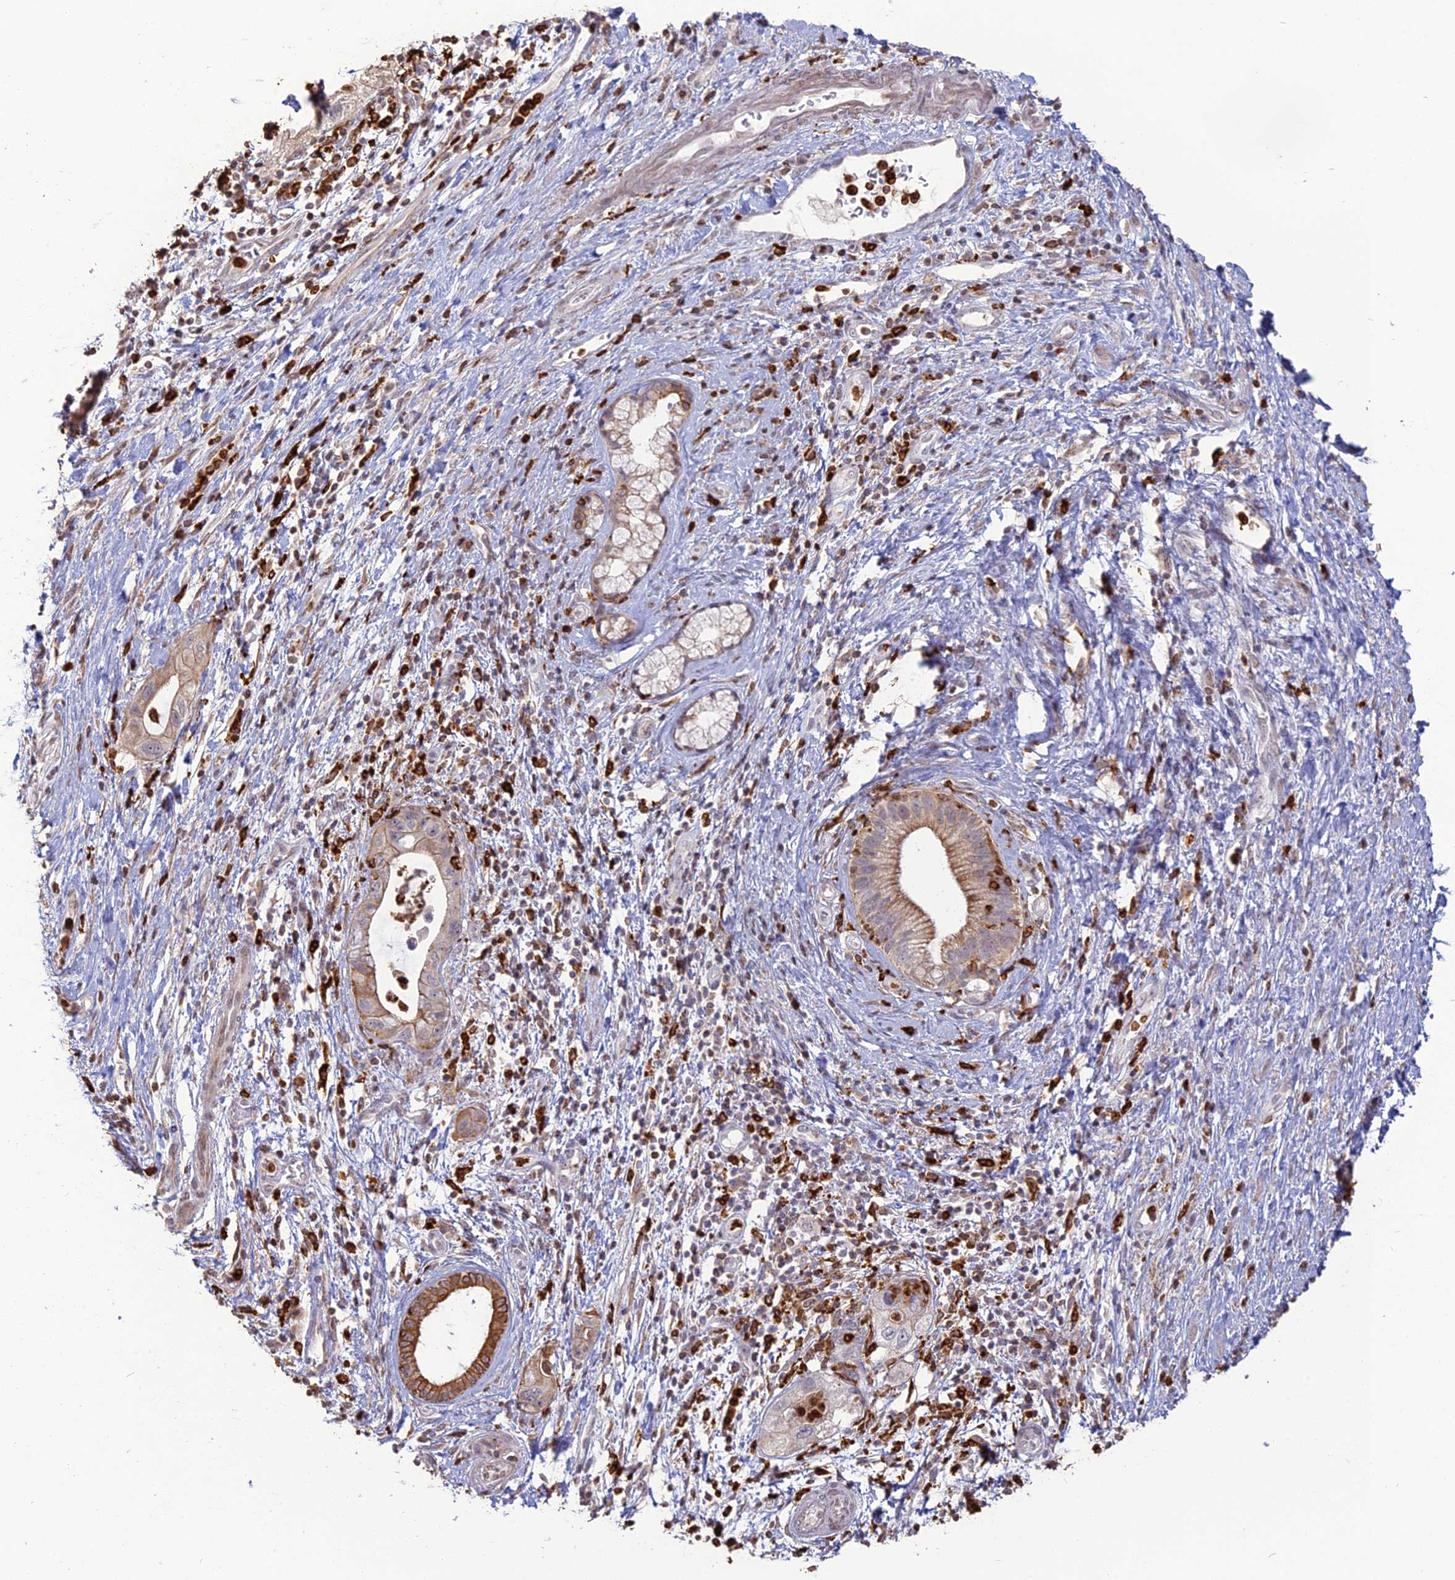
{"staining": {"intensity": "weak", "quantity": "<25%", "location": "cytoplasmic/membranous"}, "tissue": "pancreatic cancer", "cell_type": "Tumor cells", "image_type": "cancer", "snomed": [{"axis": "morphology", "description": "Adenocarcinoma, NOS"}, {"axis": "topography", "description": "Pancreas"}], "caption": "There is no significant expression in tumor cells of adenocarcinoma (pancreatic).", "gene": "APOBR", "patient": {"sex": "female", "age": 73}}